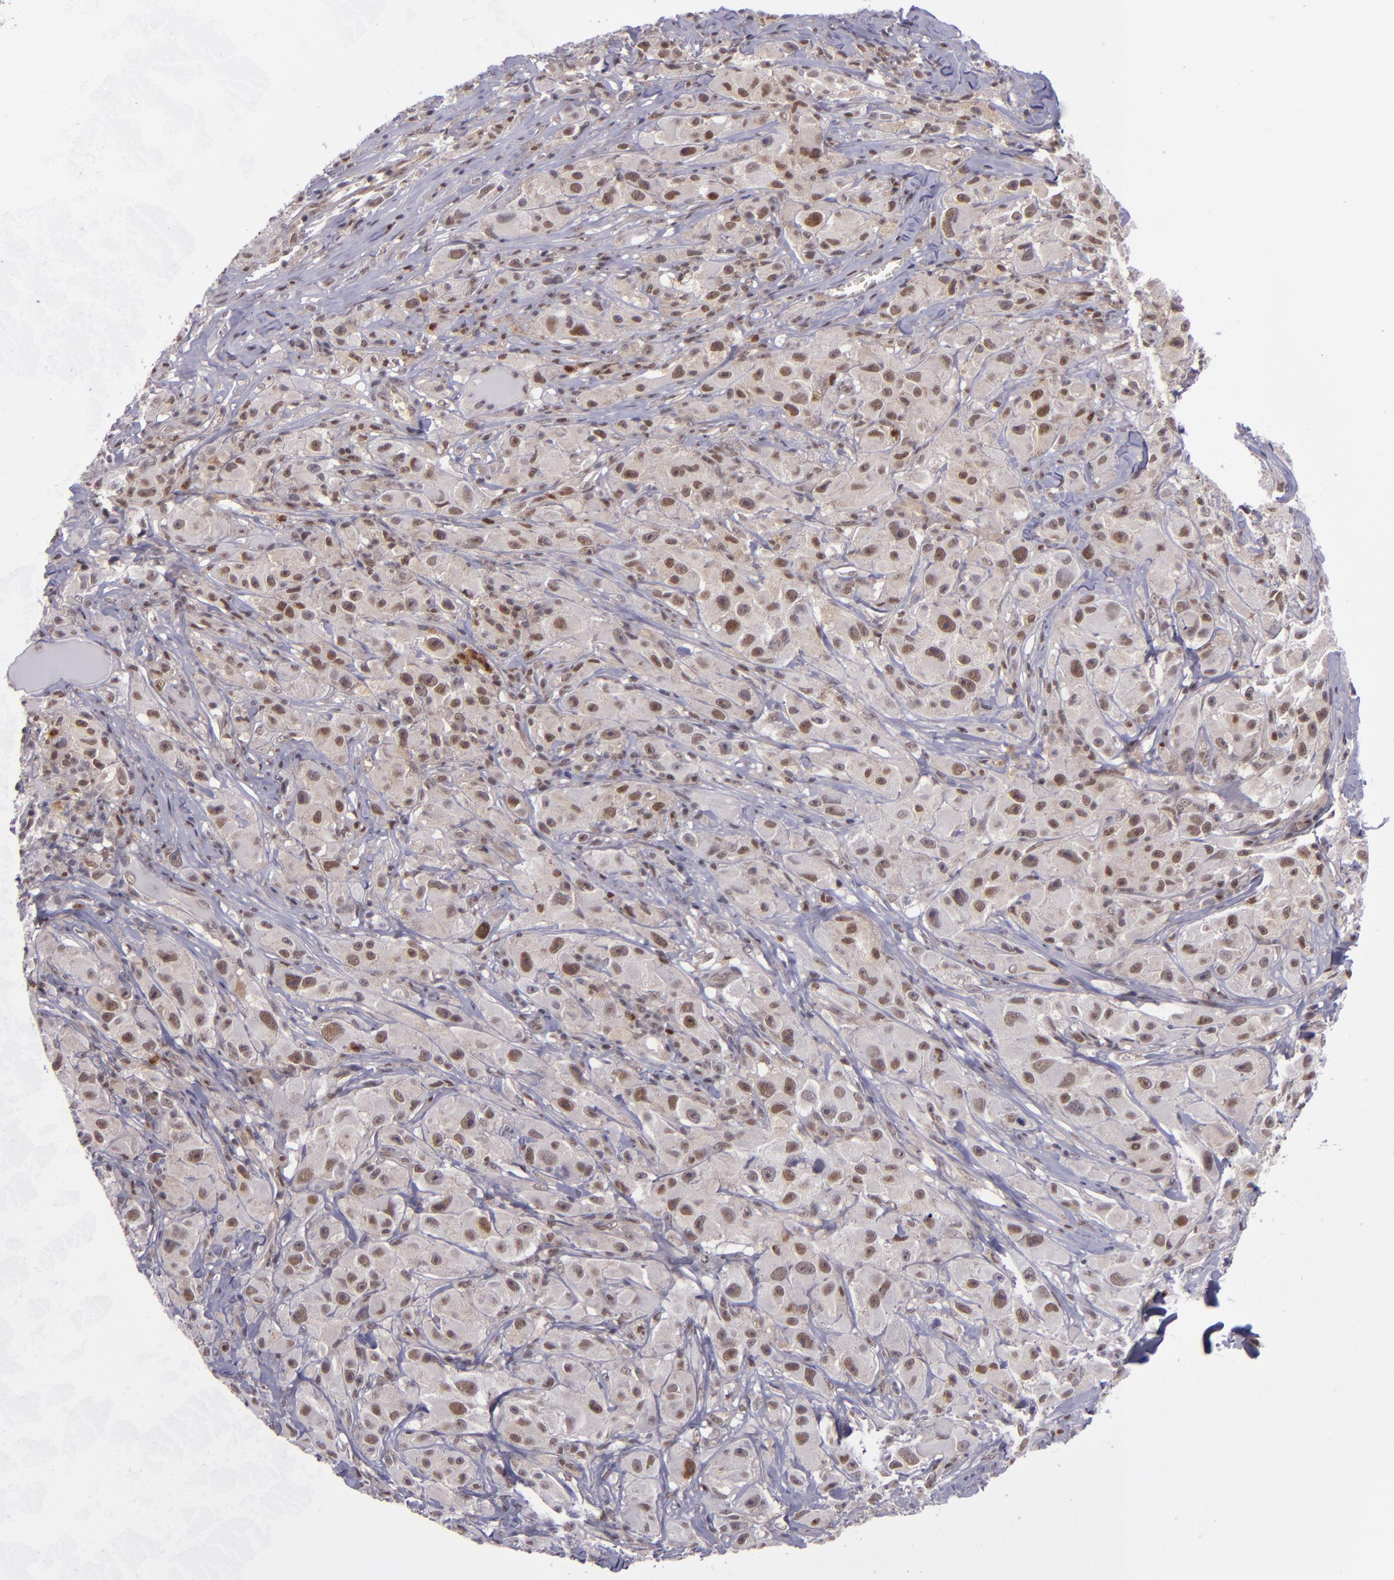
{"staining": {"intensity": "weak", "quantity": ">75%", "location": "nuclear"}, "tissue": "melanoma", "cell_type": "Tumor cells", "image_type": "cancer", "snomed": [{"axis": "morphology", "description": "Malignant melanoma, NOS"}, {"axis": "topography", "description": "Skin"}], "caption": "The immunohistochemical stain shows weak nuclear staining in tumor cells of malignant melanoma tissue.", "gene": "BAG1", "patient": {"sex": "male", "age": 56}}